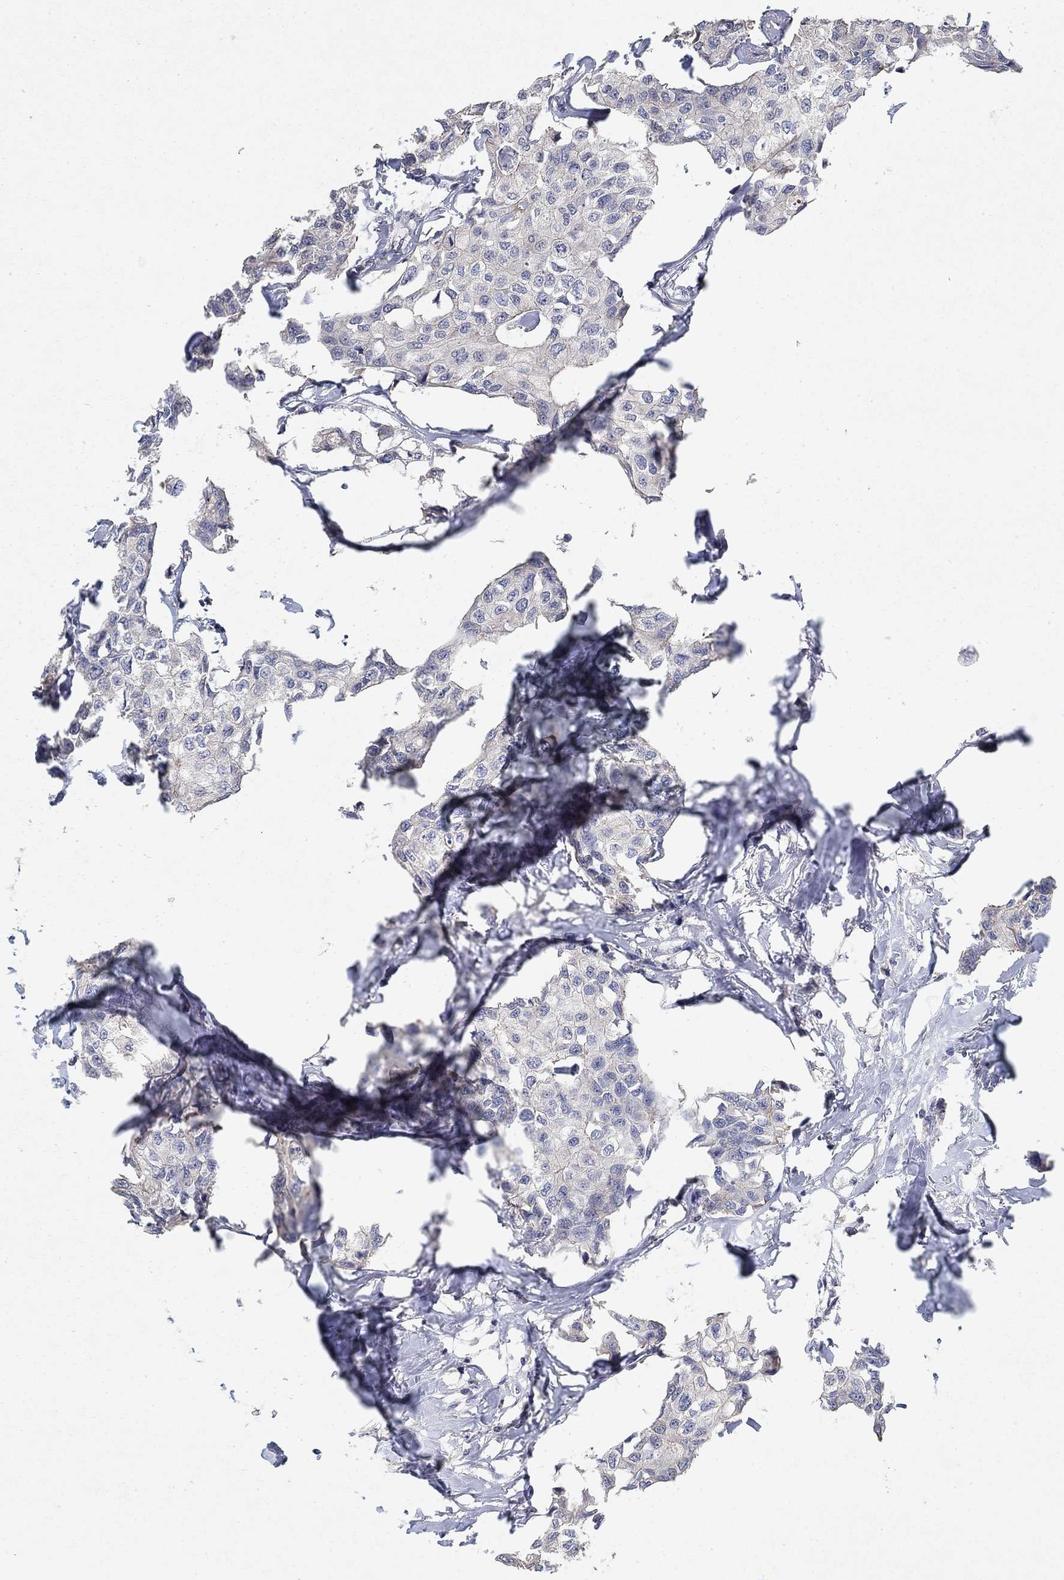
{"staining": {"intensity": "negative", "quantity": "none", "location": "none"}, "tissue": "breast cancer", "cell_type": "Tumor cells", "image_type": "cancer", "snomed": [{"axis": "morphology", "description": "Duct carcinoma"}, {"axis": "topography", "description": "Breast"}], "caption": "The image demonstrates no staining of tumor cells in breast cancer. (DAB (3,3'-diaminobenzidine) immunohistochemistry (IHC), high magnification).", "gene": "MCUR1", "patient": {"sex": "female", "age": 80}}